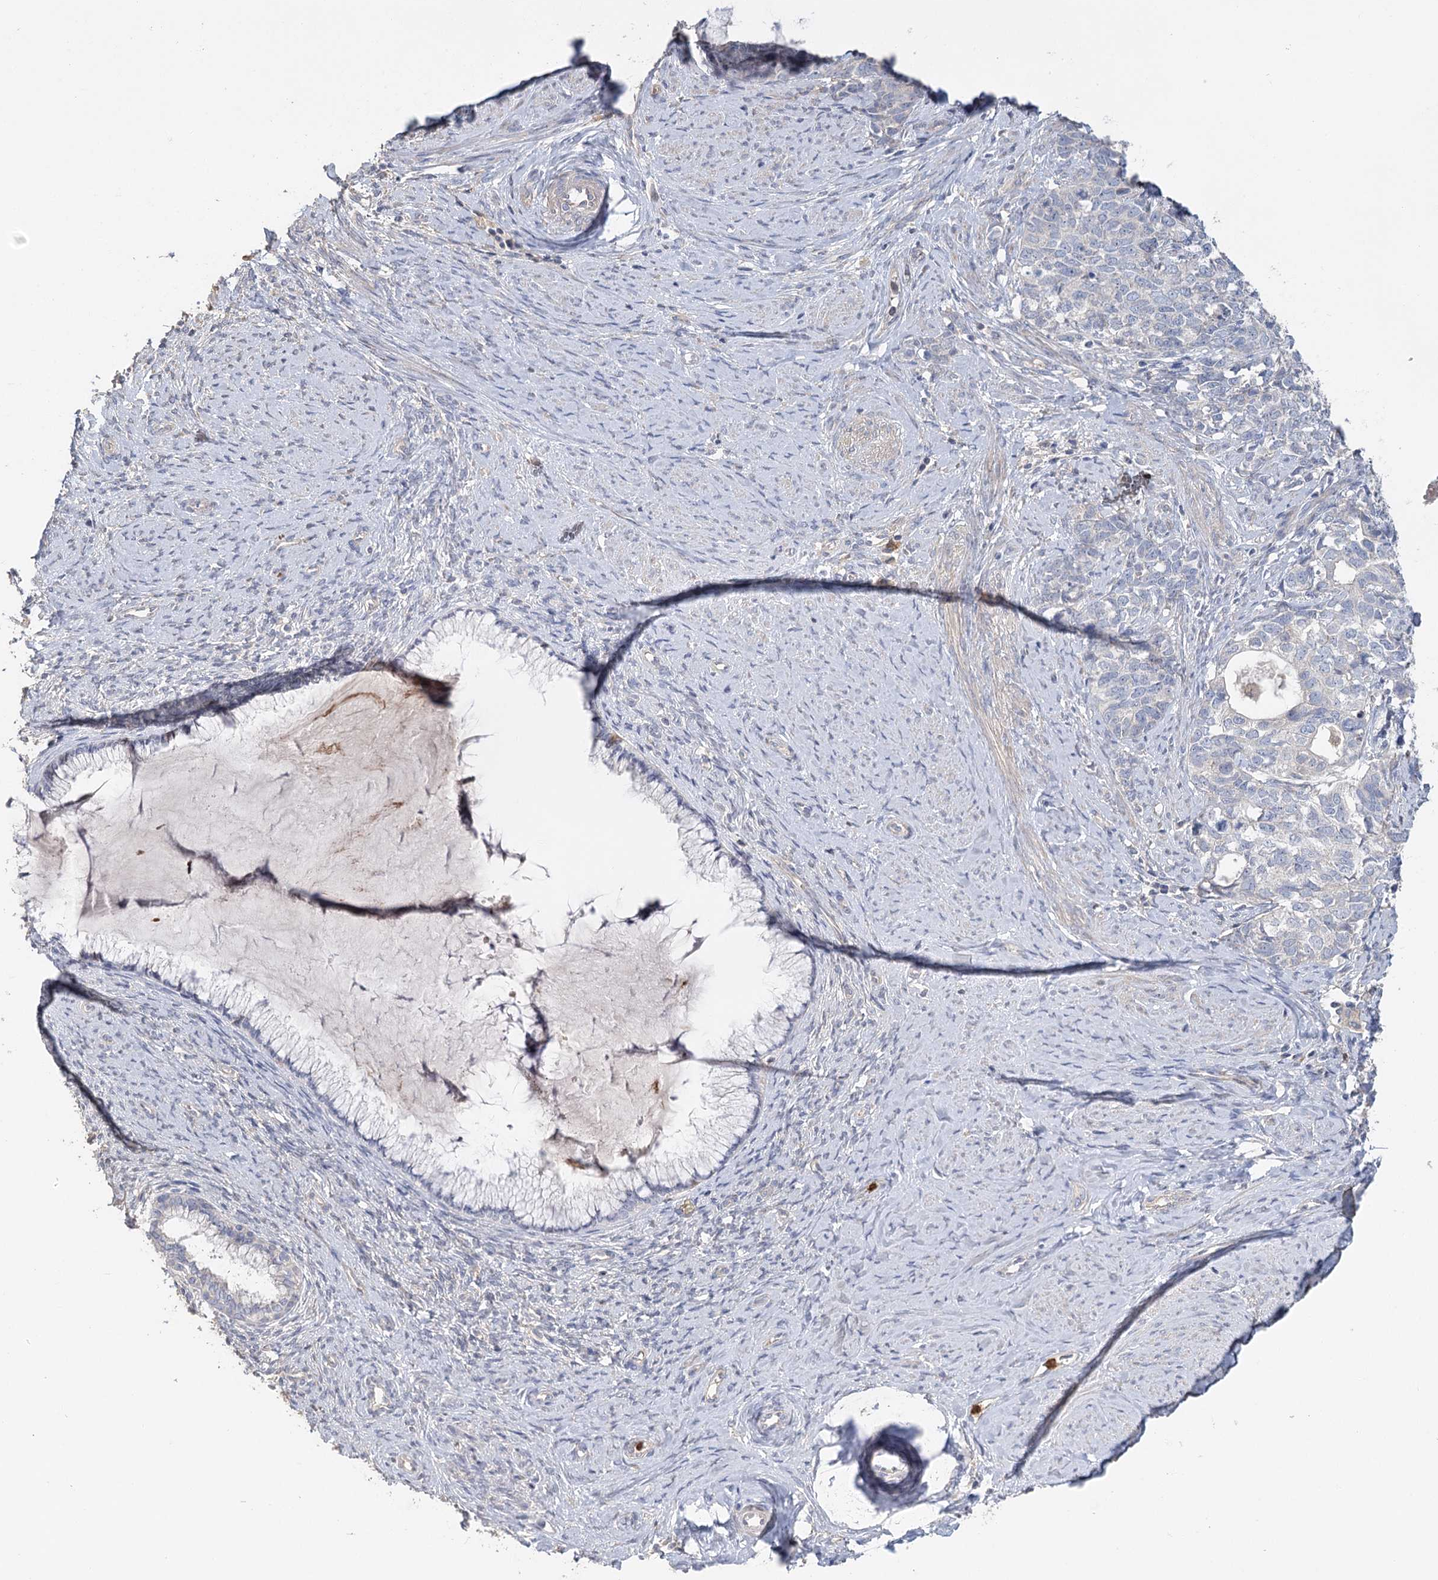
{"staining": {"intensity": "negative", "quantity": "none", "location": "none"}, "tissue": "cervical cancer", "cell_type": "Tumor cells", "image_type": "cancer", "snomed": [{"axis": "morphology", "description": "Squamous cell carcinoma, NOS"}, {"axis": "topography", "description": "Cervix"}], "caption": "DAB immunohistochemical staining of human cervical cancer displays no significant positivity in tumor cells. (Brightfield microscopy of DAB immunohistochemistry at high magnification).", "gene": "EPB41L5", "patient": {"sex": "female", "age": 63}}